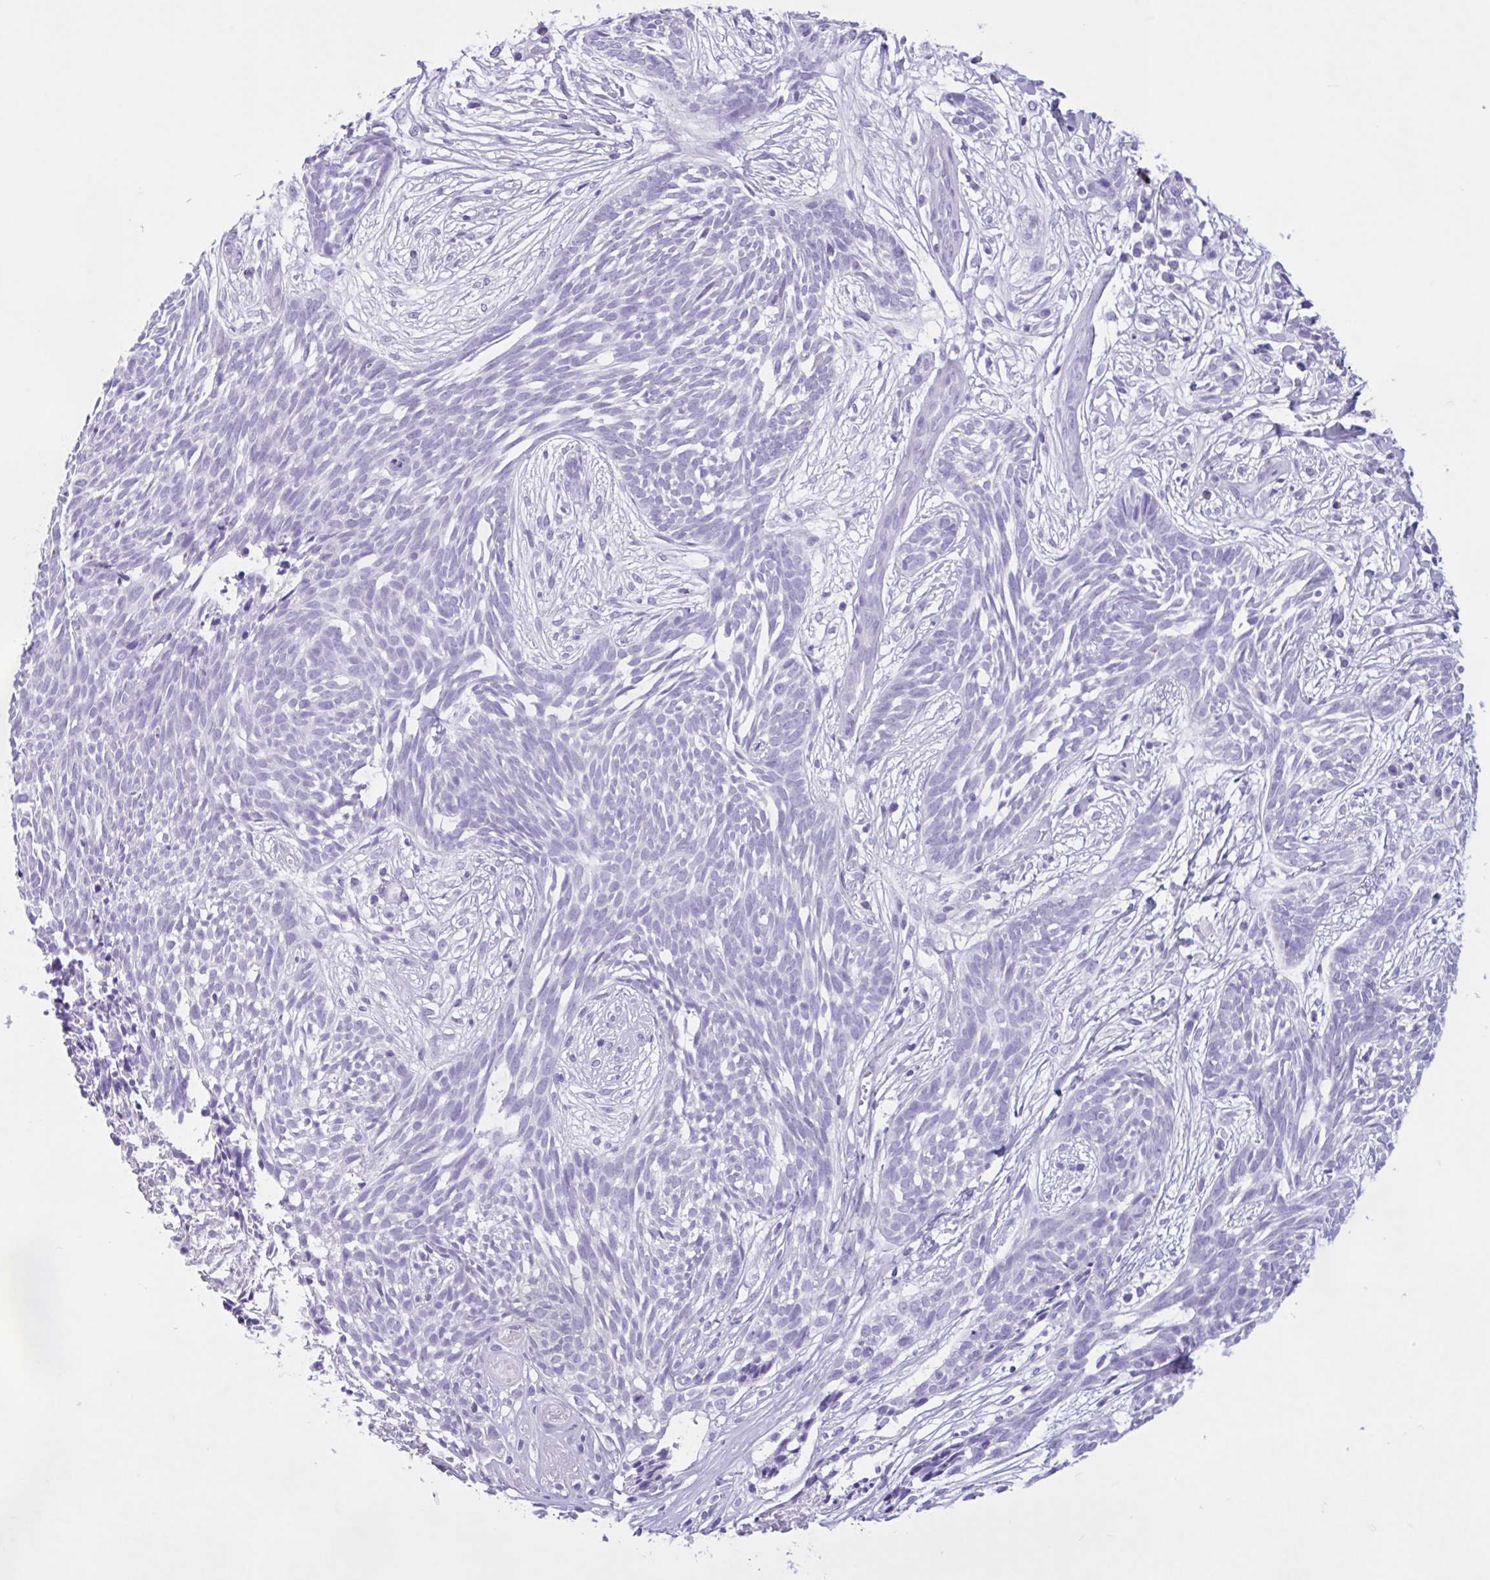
{"staining": {"intensity": "negative", "quantity": "none", "location": "none"}, "tissue": "skin cancer", "cell_type": "Tumor cells", "image_type": "cancer", "snomed": [{"axis": "morphology", "description": "Basal cell carcinoma"}, {"axis": "topography", "description": "Skin"}, {"axis": "topography", "description": "Skin, foot"}], "caption": "The IHC histopathology image has no significant expression in tumor cells of skin basal cell carcinoma tissue.", "gene": "ZNF319", "patient": {"sex": "female", "age": 86}}